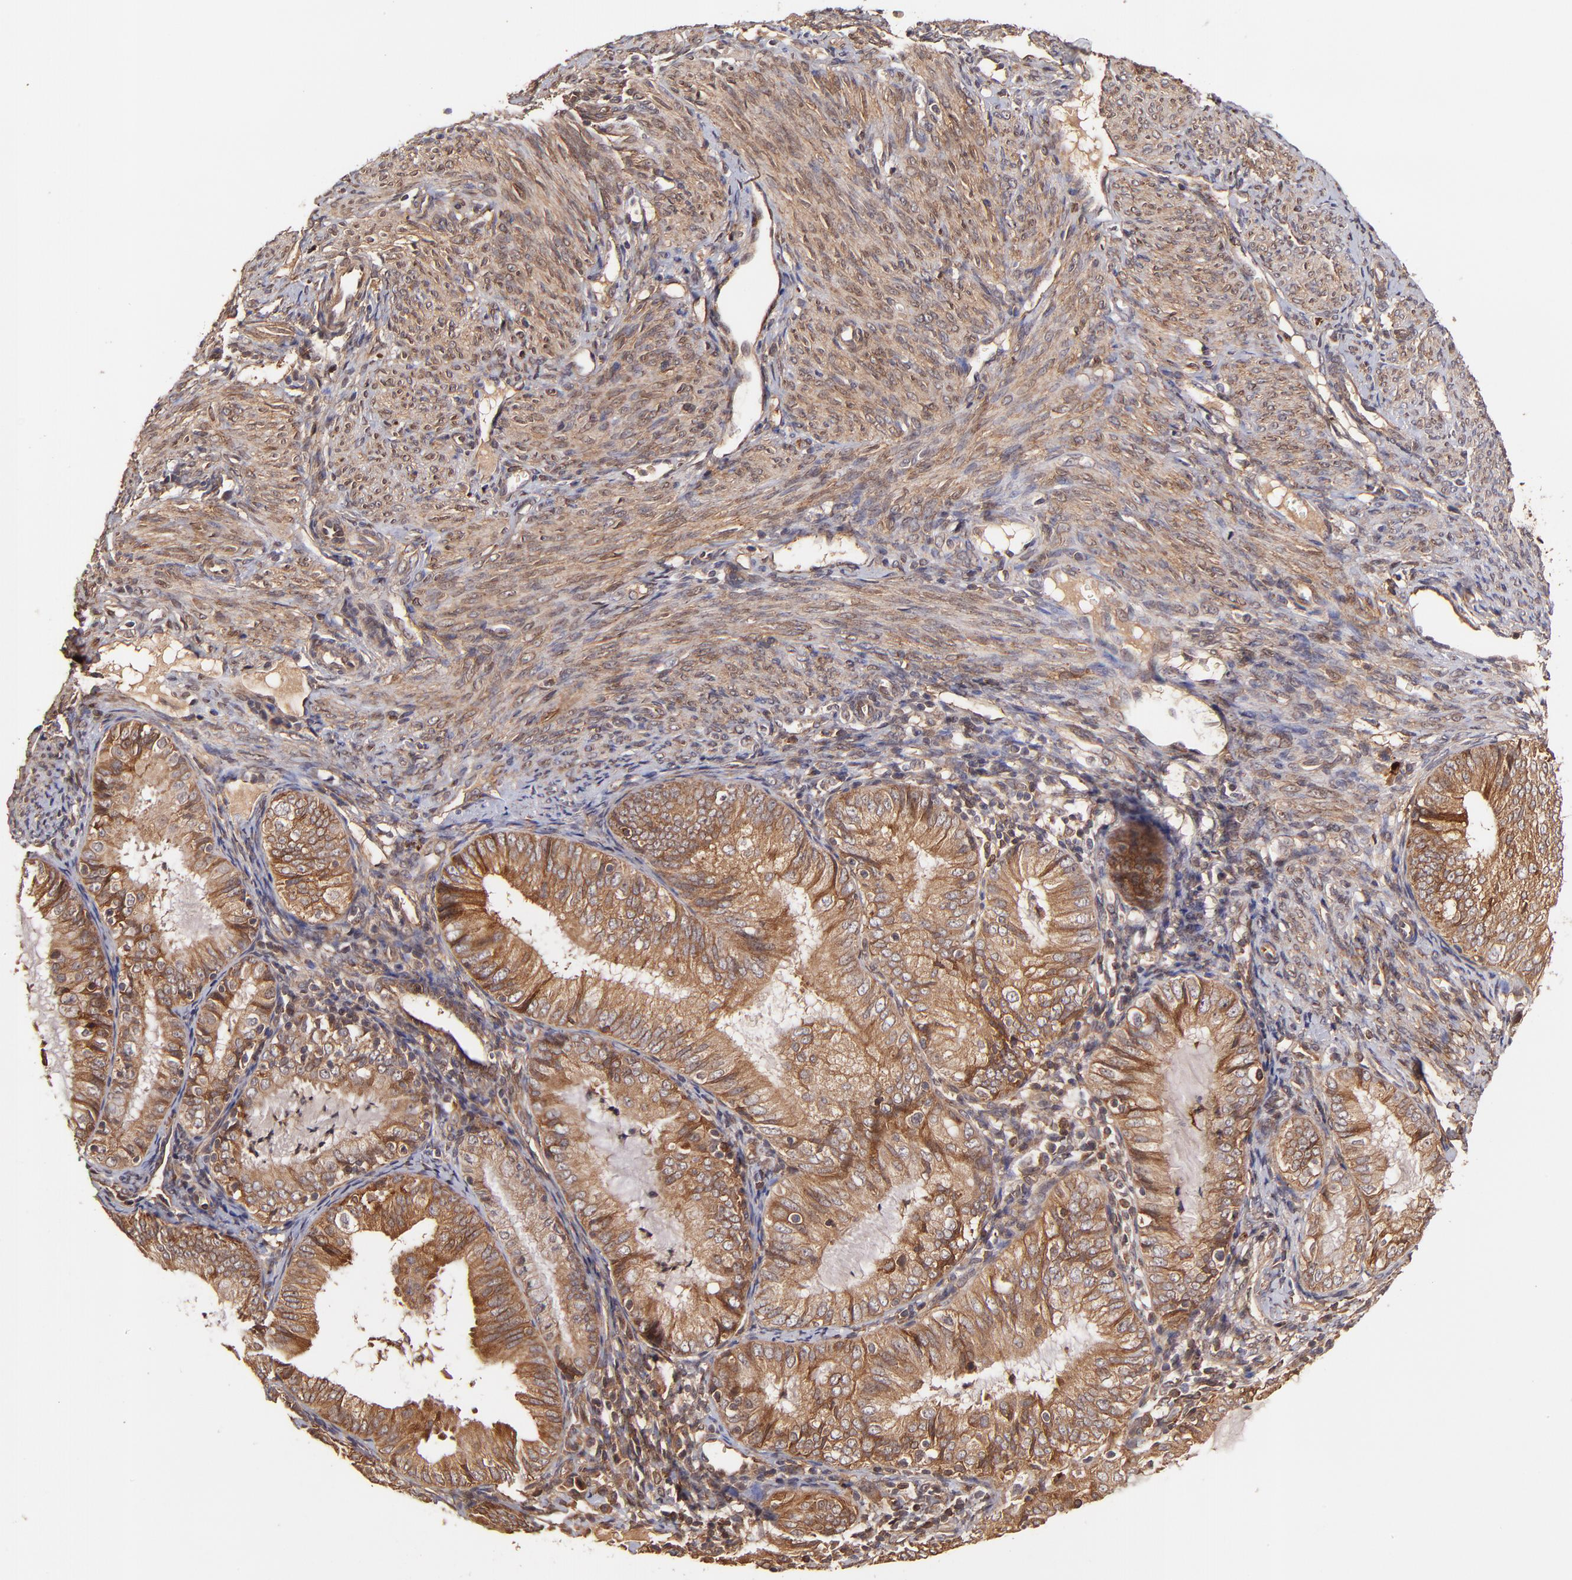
{"staining": {"intensity": "strong", "quantity": ">75%", "location": "cytoplasmic/membranous"}, "tissue": "endometrial cancer", "cell_type": "Tumor cells", "image_type": "cancer", "snomed": [{"axis": "morphology", "description": "Adenocarcinoma, NOS"}, {"axis": "topography", "description": "Endometrium"}], "caption": "A brown stain shows strong cytoplasmic/membranous positivity of a protein in endometrial adenocarcinoma tumor cells.", "gene": "ITGB1", "patient": {"sex": "female", "age": 66}}